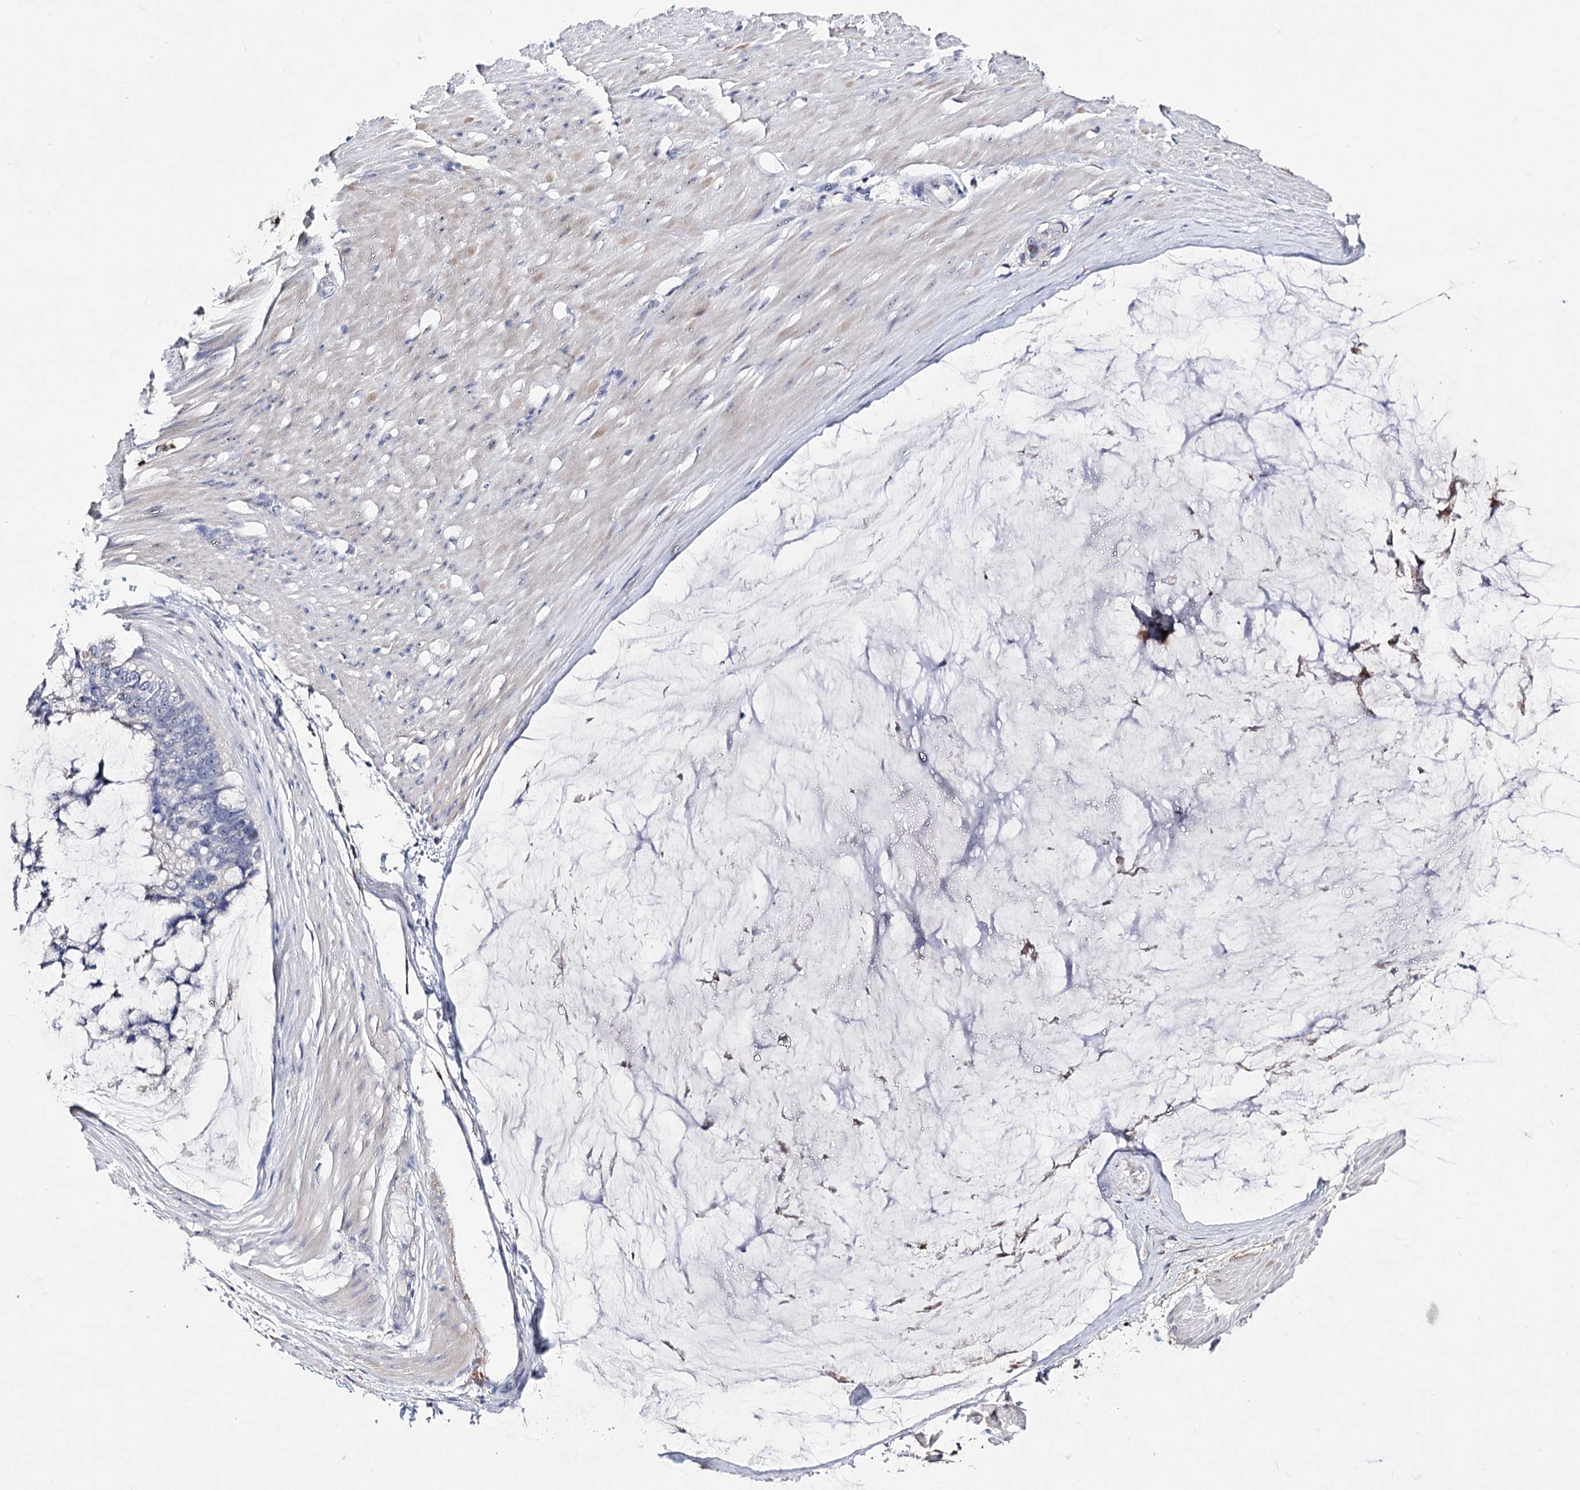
{"staining": {"intensity": "negative", "quantity": "none", "location": "none"}, "tissue": "ovarian cancer", "cell_type": "Tumor cells", "image_type": "cancer", "snomed": [{"axis": "morphology", "description": "Cystadenocarcinoma, mucinous, NOS"}, {"axis": "topography", "description": "Ovary"}], "caption": "This is a image of IHC staining of ovarian mucinous cystadenocarcinoma, which shows no staining in tumor cells. The staining is performed using DAB (3,3'-diaminobenzidine) brown chromogen with nuclei counter-stained in using hematoxylin.", "gene": "PCGF5", "patient": {"sex": "female", "age": 39}}